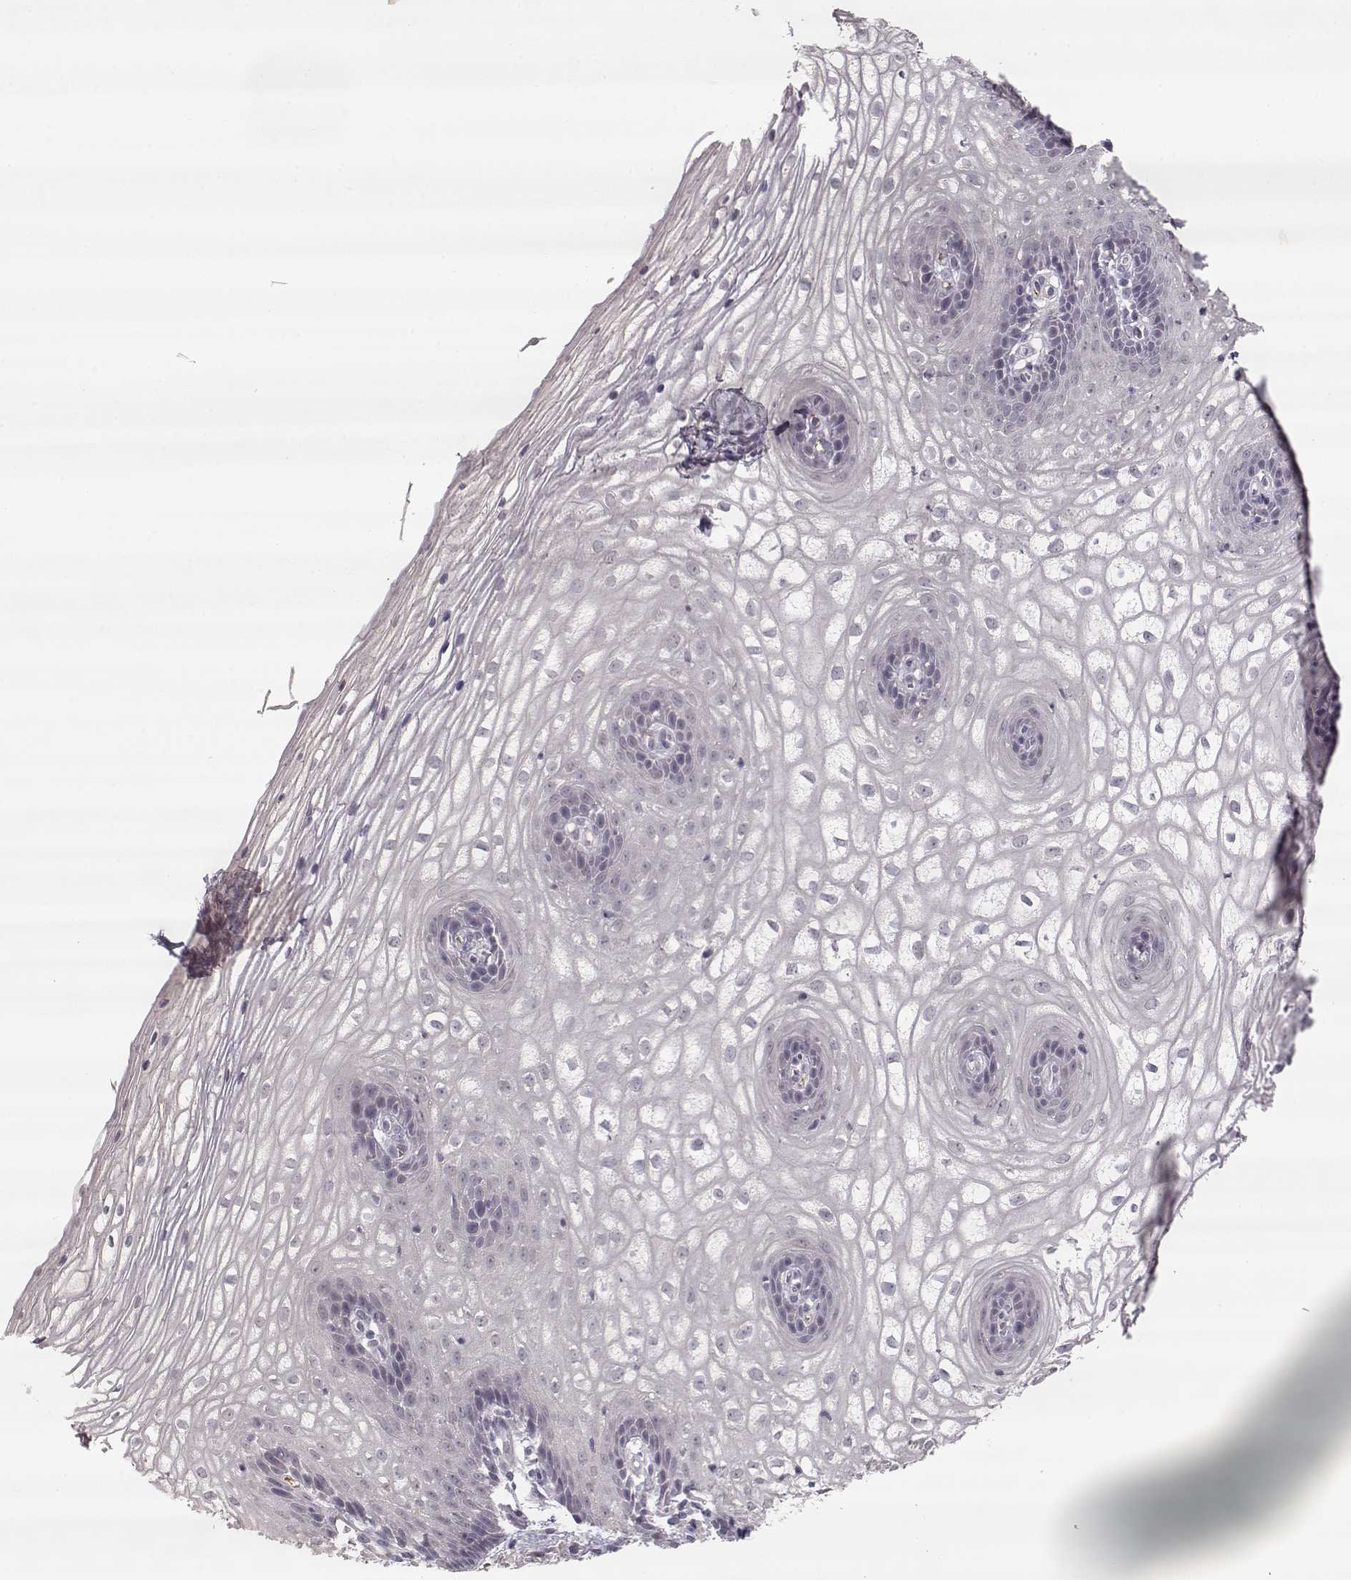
{"staining": {"intensity": "negative", "quantity": "none", "location": "none"}, "tissue": "vagina", "cell_type": "Squamous epithelial cells", "image_type": "normal", "snomed": [{"axis": "morphology", "description": "Normal tissue, NOS"}, {"axis": "topography", "description": "Vagina"}], "caption": "Immunohistochemistry (IHC) histopathology image of normal vagina: human vagina stained with DAB demonstrates no significant protein expression in squamous epithelial cells. Nuclei are stained in blue.", "gene": "PNMT", "patient": {"sex": "female", "age": 34}}